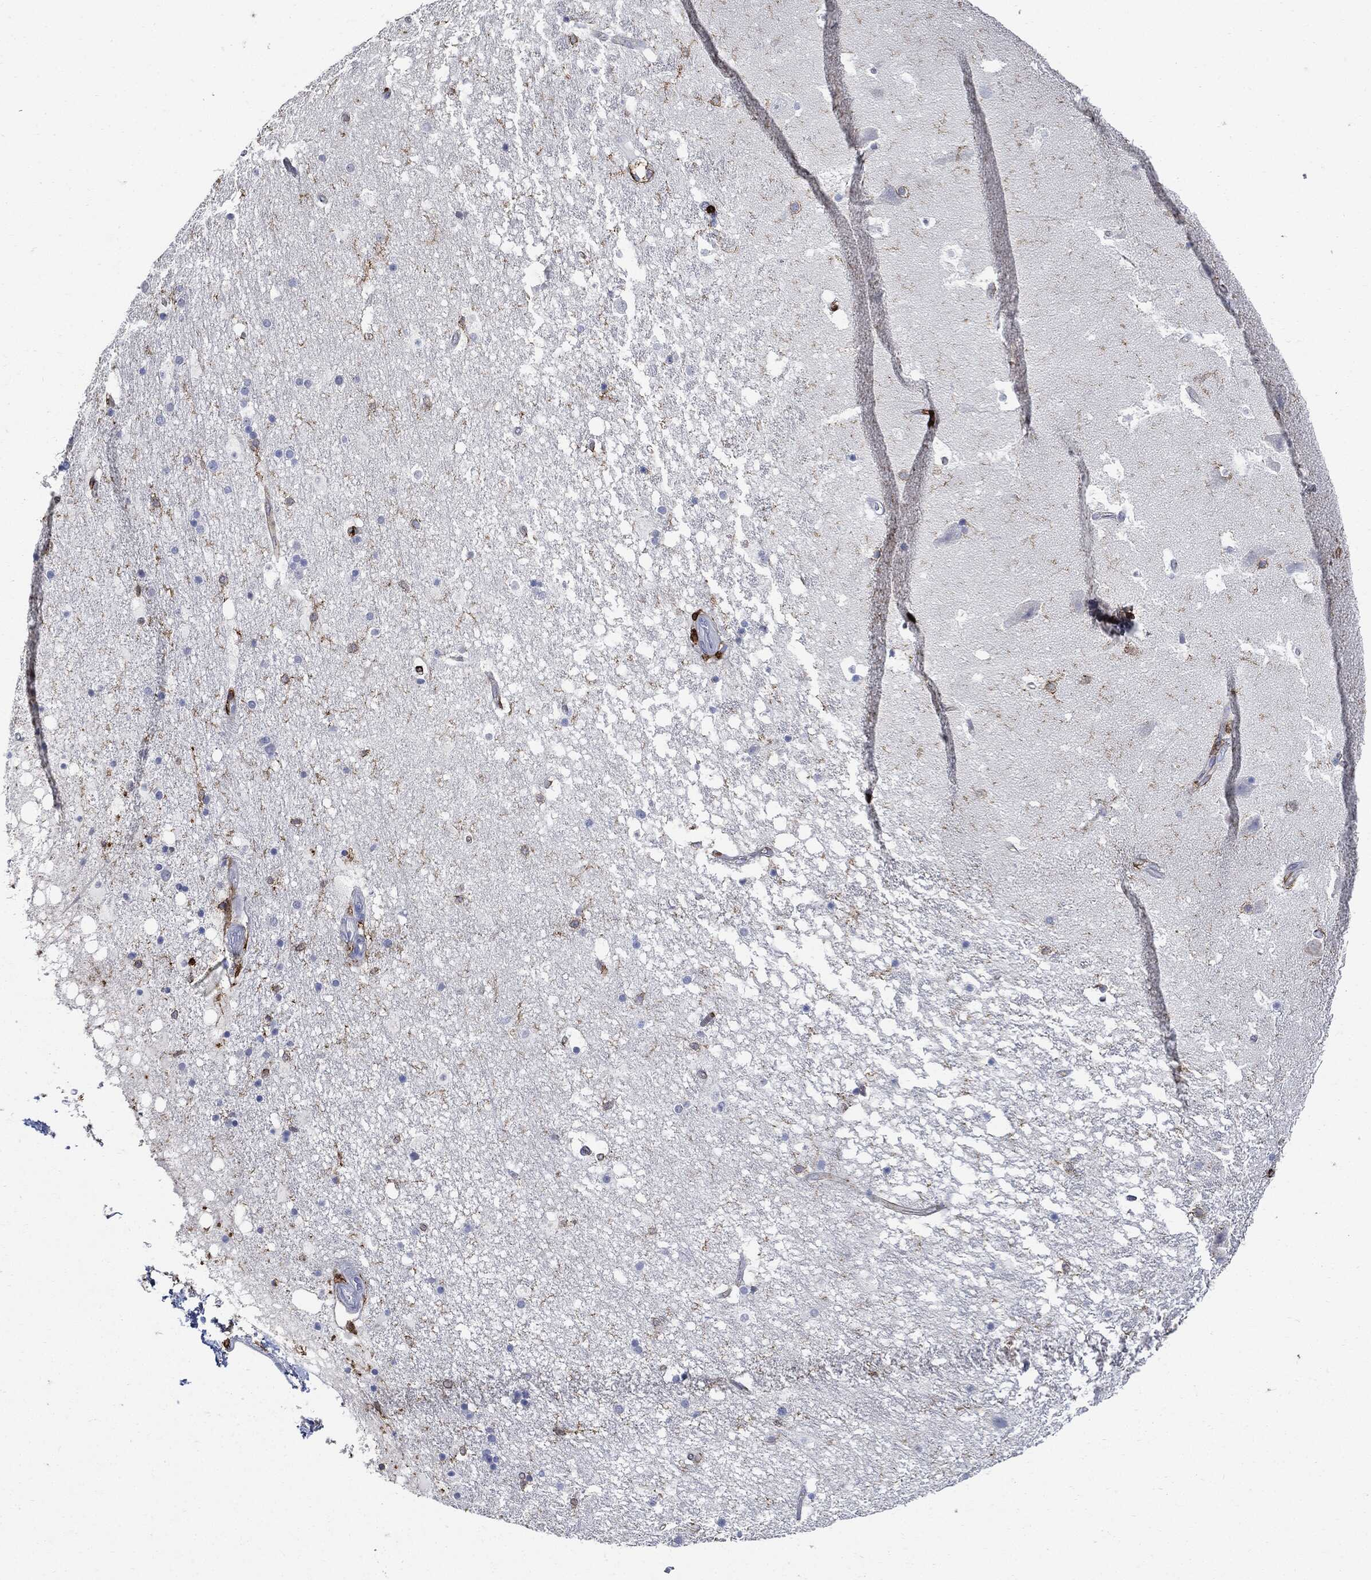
{"staining": {"intensity": "moderate", "quantity": "<25%", "location": "cytoplasmic/membranous"}, "tissue": "hippocampus", "cell_type": "Glial cells", "image_type": "normal", "snomed": [{"axis": "morphology", "description": "Normal tissue, NOS"}, {"axis": "topography", "description": "Hippocampus"}], "caption": "Immunohistochemical staining of normal hippocampus reveals <25% levels of moderate cytoplasmic/membranous protein positivity in approximately <25% of glial cells.", "gene": "PTPRC", "patient": {"sex": "male", "age": 51}}